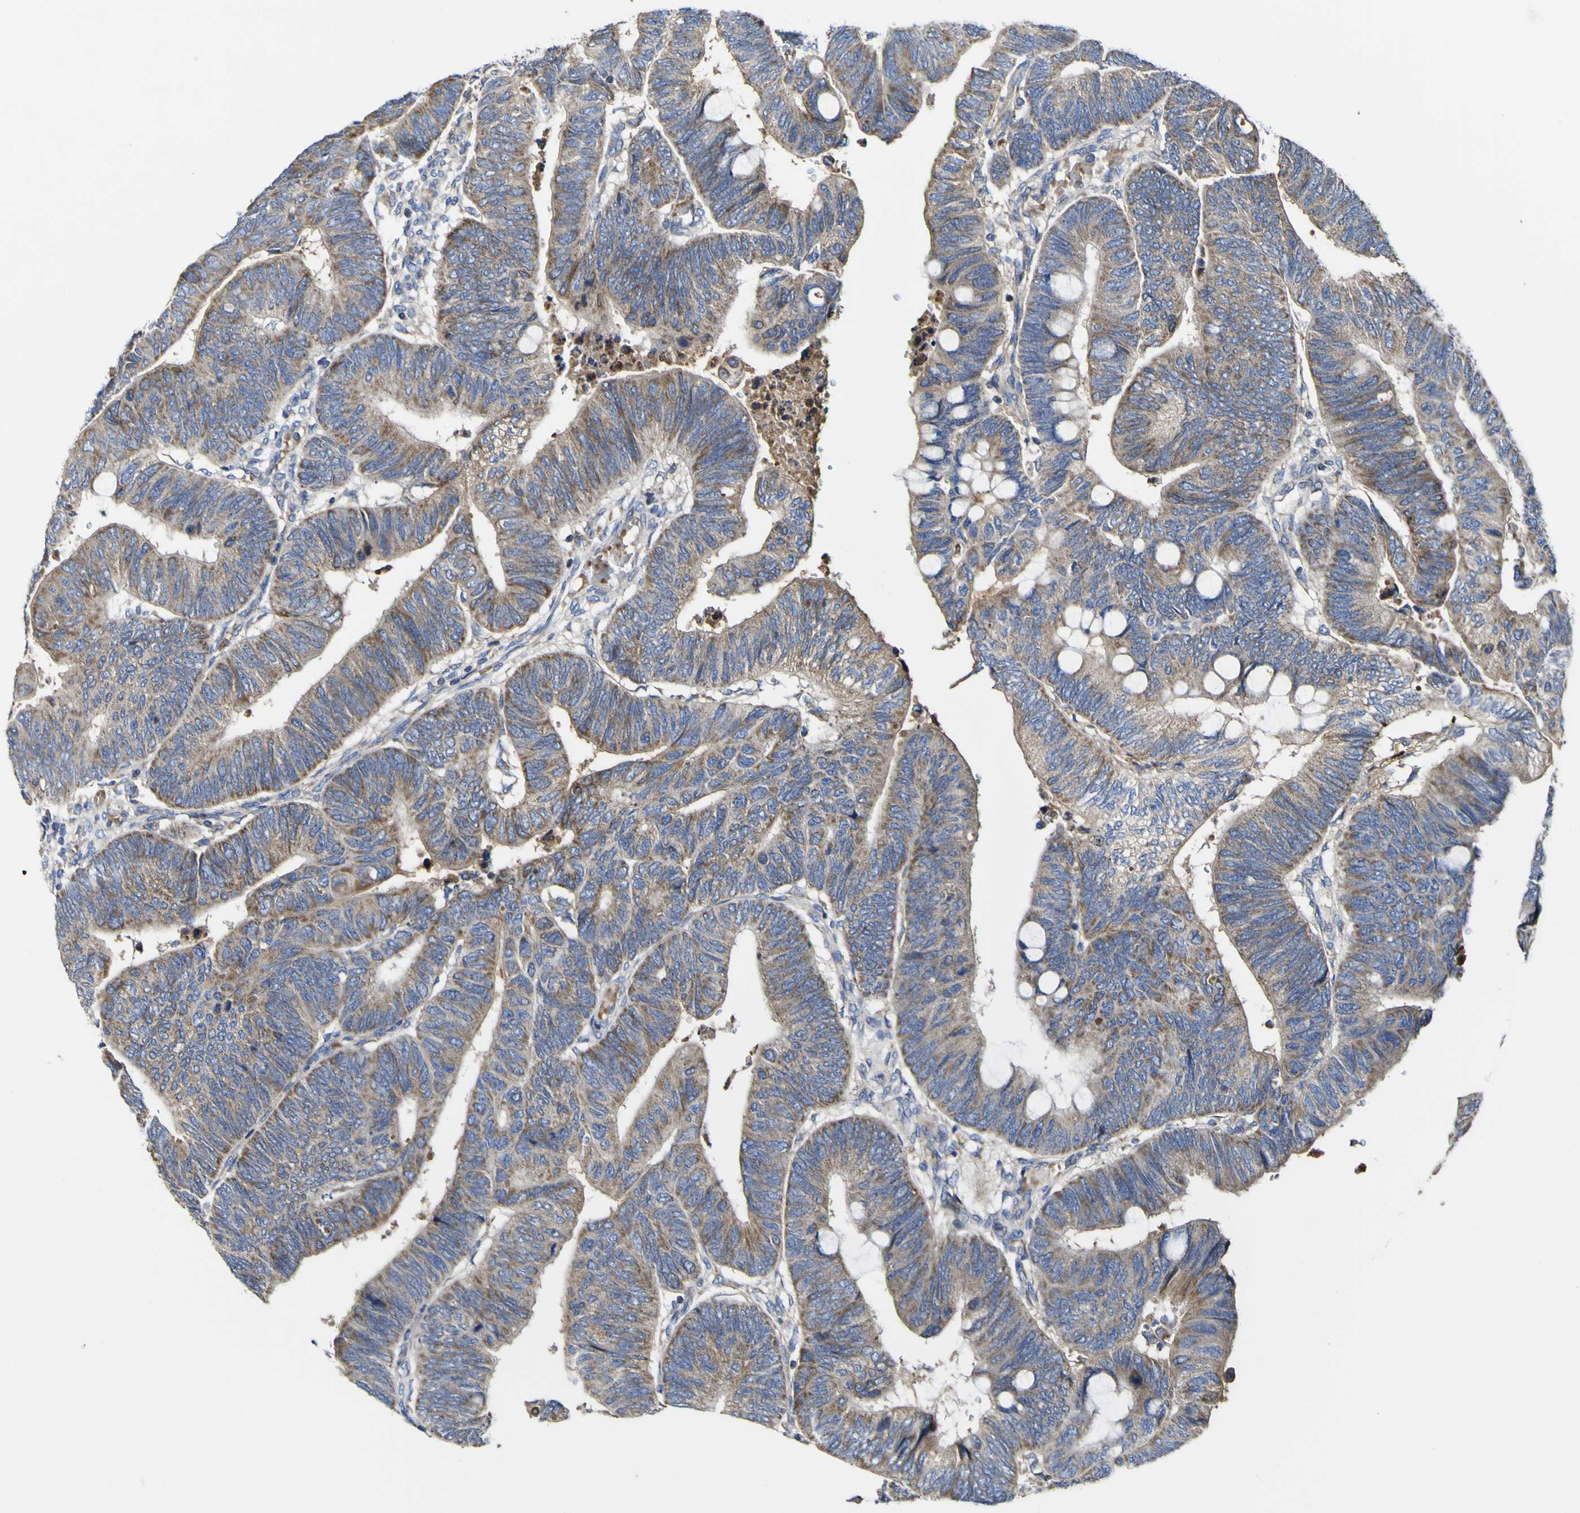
{"staining": {"intensity": "moderate", "quantity": ">75%", "location": "cytoplasmic/membranous"}, "tissue": "colorectal cancer", "cell_type": "Tumor cells", "image_type": "cancer", "snomed": [{"axis": "morphology", "description": "Normal tissue, NOS"}, {"axis": "morphology", "description": "Adenocarcinoma, NOS"}, {"axis": "topography", "description": "Rectum"}, {"axis": "topography", "description": "Peripheral nerve tissue"}], "caption": "Protein staining exhibits moderate cytoplasmic/membranous positivity in approximately >75% of tumor cells in colorectal adenocarcinoma.", "gene": "CCDC90B", "patient": {"sex": "male", "age": 92}}